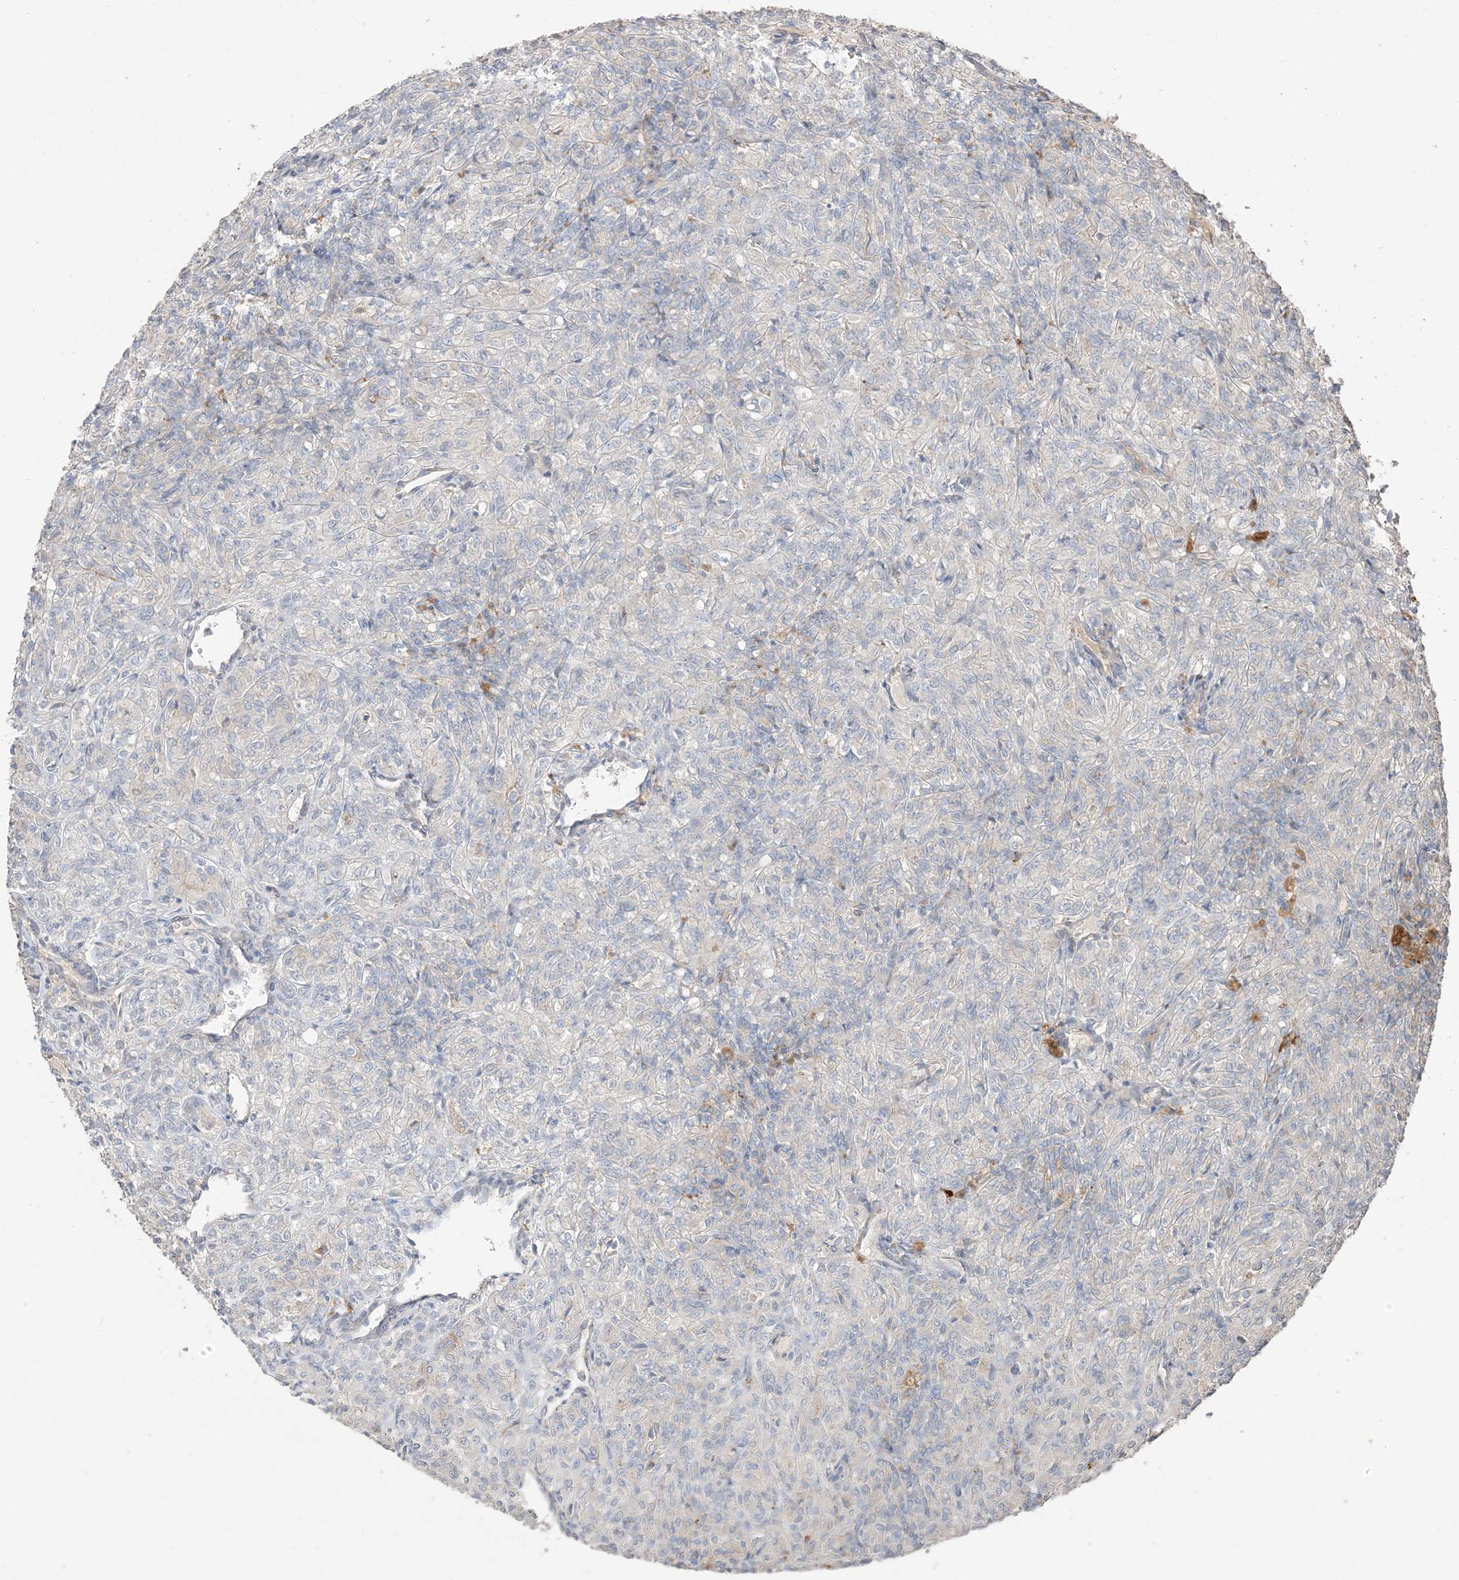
{"staining": {"intensity": "negative", "quantity": "none", "location": "none"}, "tissue": "renal cancer", "cell_type": "Tumor cells", "image_type": "cancer", "snomed": [{"axis": "morphology", "description": "Adenocarcinoma, NOS"}, {"axis": "topography", "description": "Kidney"}], "caption": "A high-resolution image shows immunohistochemistry (IHC) staining of renal adenocarcinoma, which exhibits no significant staining in tumor cells.", "gene": "RNF175", "patient": {"sex": "male", "age": 77}}